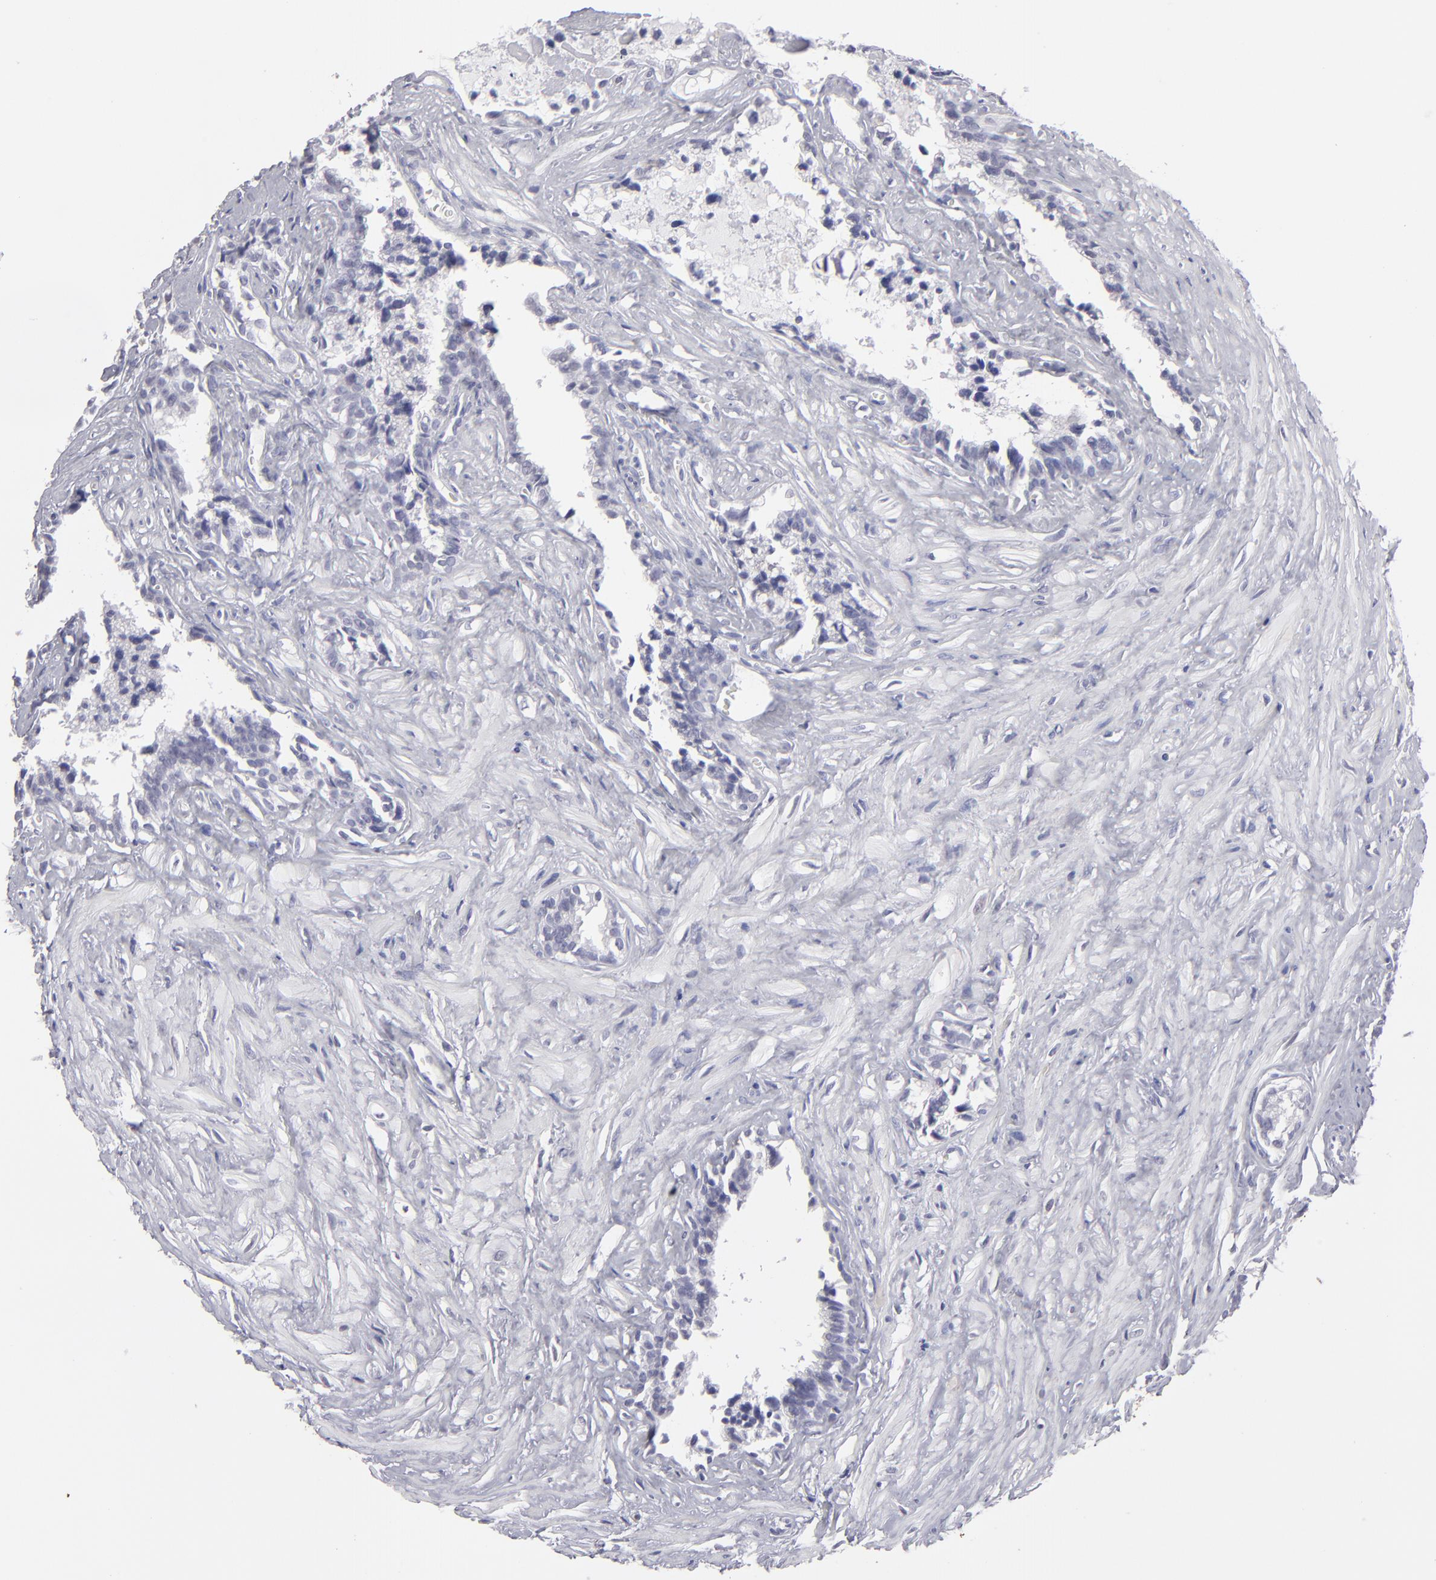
{"staining": {"intensity": "negative", "quantity": "none", "location": "none"}, "tissue": "seminal vesicle", "cell_type": "Glandular cells", "image_type": "normal", "snomed": [{"axis": "morphology", "description": "Normal tissue, NOS"}, {"axis": "topography", "description": "Seminal veicle"}], "caption": "Protein analysis of unremarkable seminal vesicle shows no significant staining in glandular cells. Nuclei are stained in blue.", "gene": "ALDOB", "patient": {"sex": "male", "age": 60}}